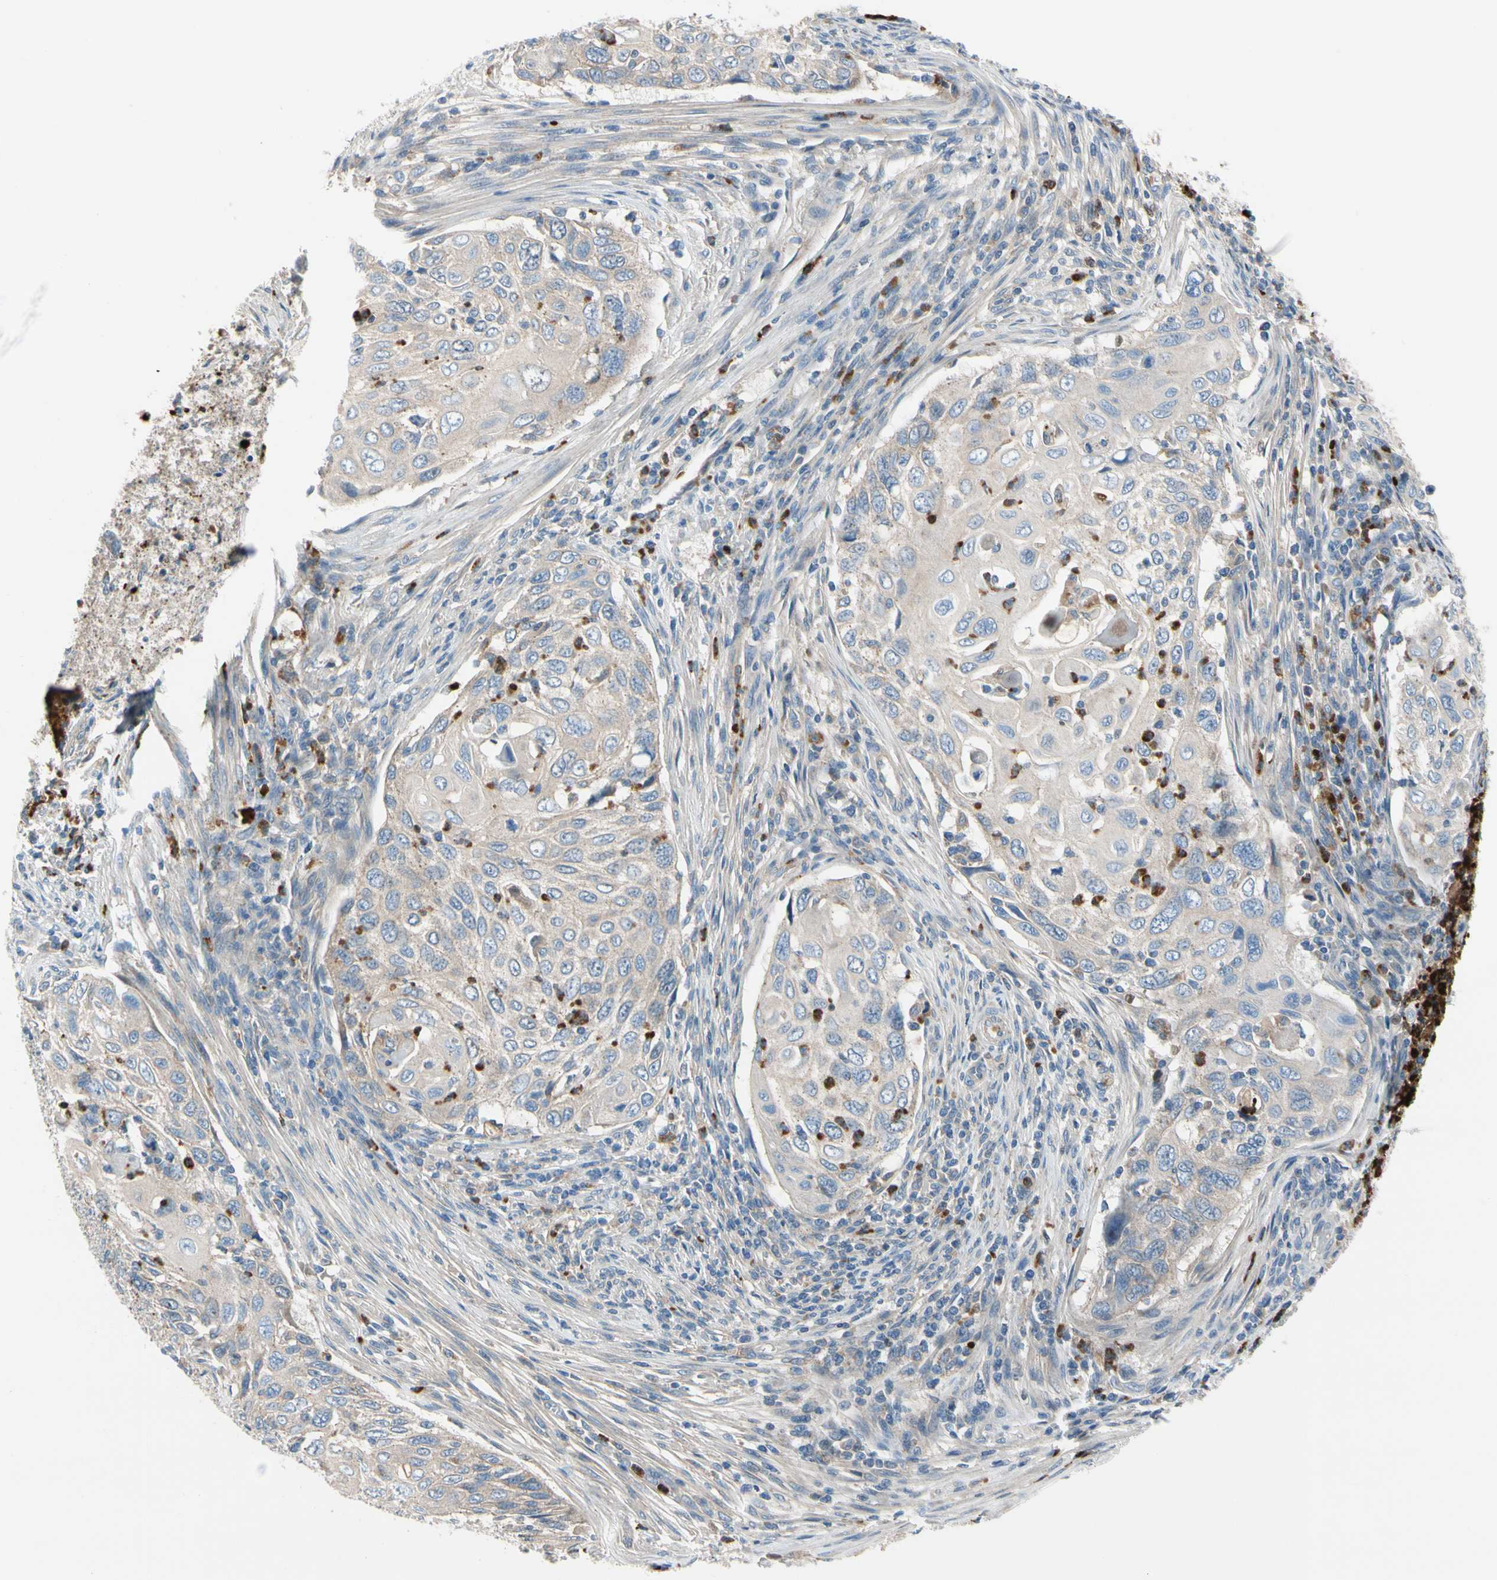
{"staining": {"intensity": "weak", "quantity": "25%-75%", "location": "cytoplasmic/membranous"}, "tissue": "cervical cancer", "cell_type": "Tumor cells", "image_type": "cancer", "snomed": [{"axis": "morphology", "description": "Squamous cell carcinoma, NOS"}, {"axis": "topography", "description": "Cervix"}], "caption": "Cervical cancer tissue demonstrates weak cytoplasmic/membranous positivity in about 25%-75% of tumor cells, visualized by immunohistochemistry. (DAB = brown stain, brightfield microscopy at high magnification).", "gene": "HJURP", "patient": {"sex": "female", "age": 70}}